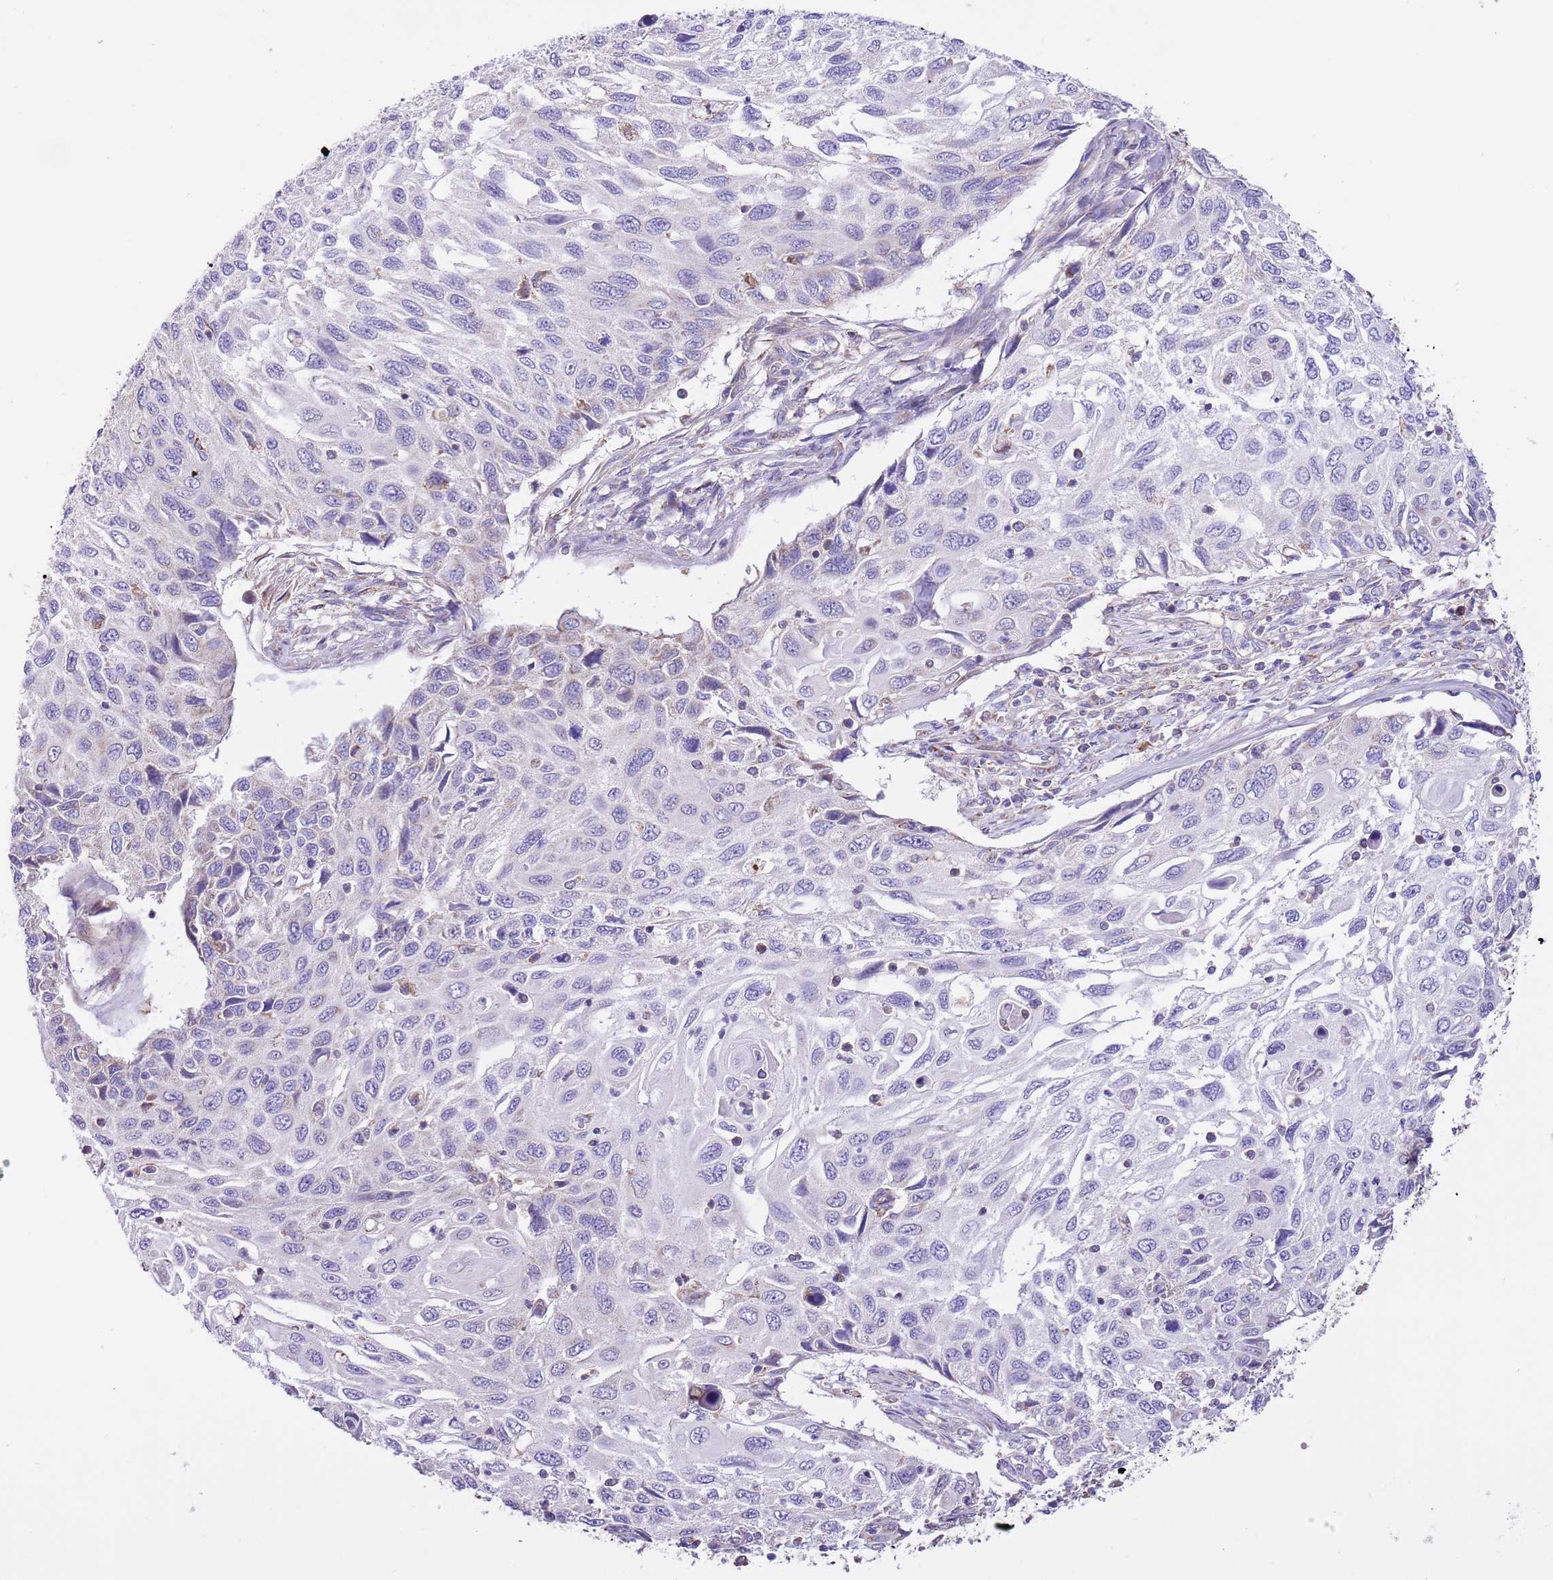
{"staining": {"intensity": "negative", "quantity": "none", "location": "none"}, "tissue": "cervical cancer", "cell_type": "Tumor cells", "image_type": "cancer", "snomed": [{"axis": "morphology", "description": "Squamous cell carcinoma, NOS"}, {"axis": "topography", "description": "Cervix"}], "caption": "DAB (3,3'-diaminobenzidine) immunohistochemical staining of human cervical cancer (squamous cell carcinoma) displays no significant positivity in tumor cells.", "gene": "SS18L2", "patient": {"sex": "female", "age": 70}}